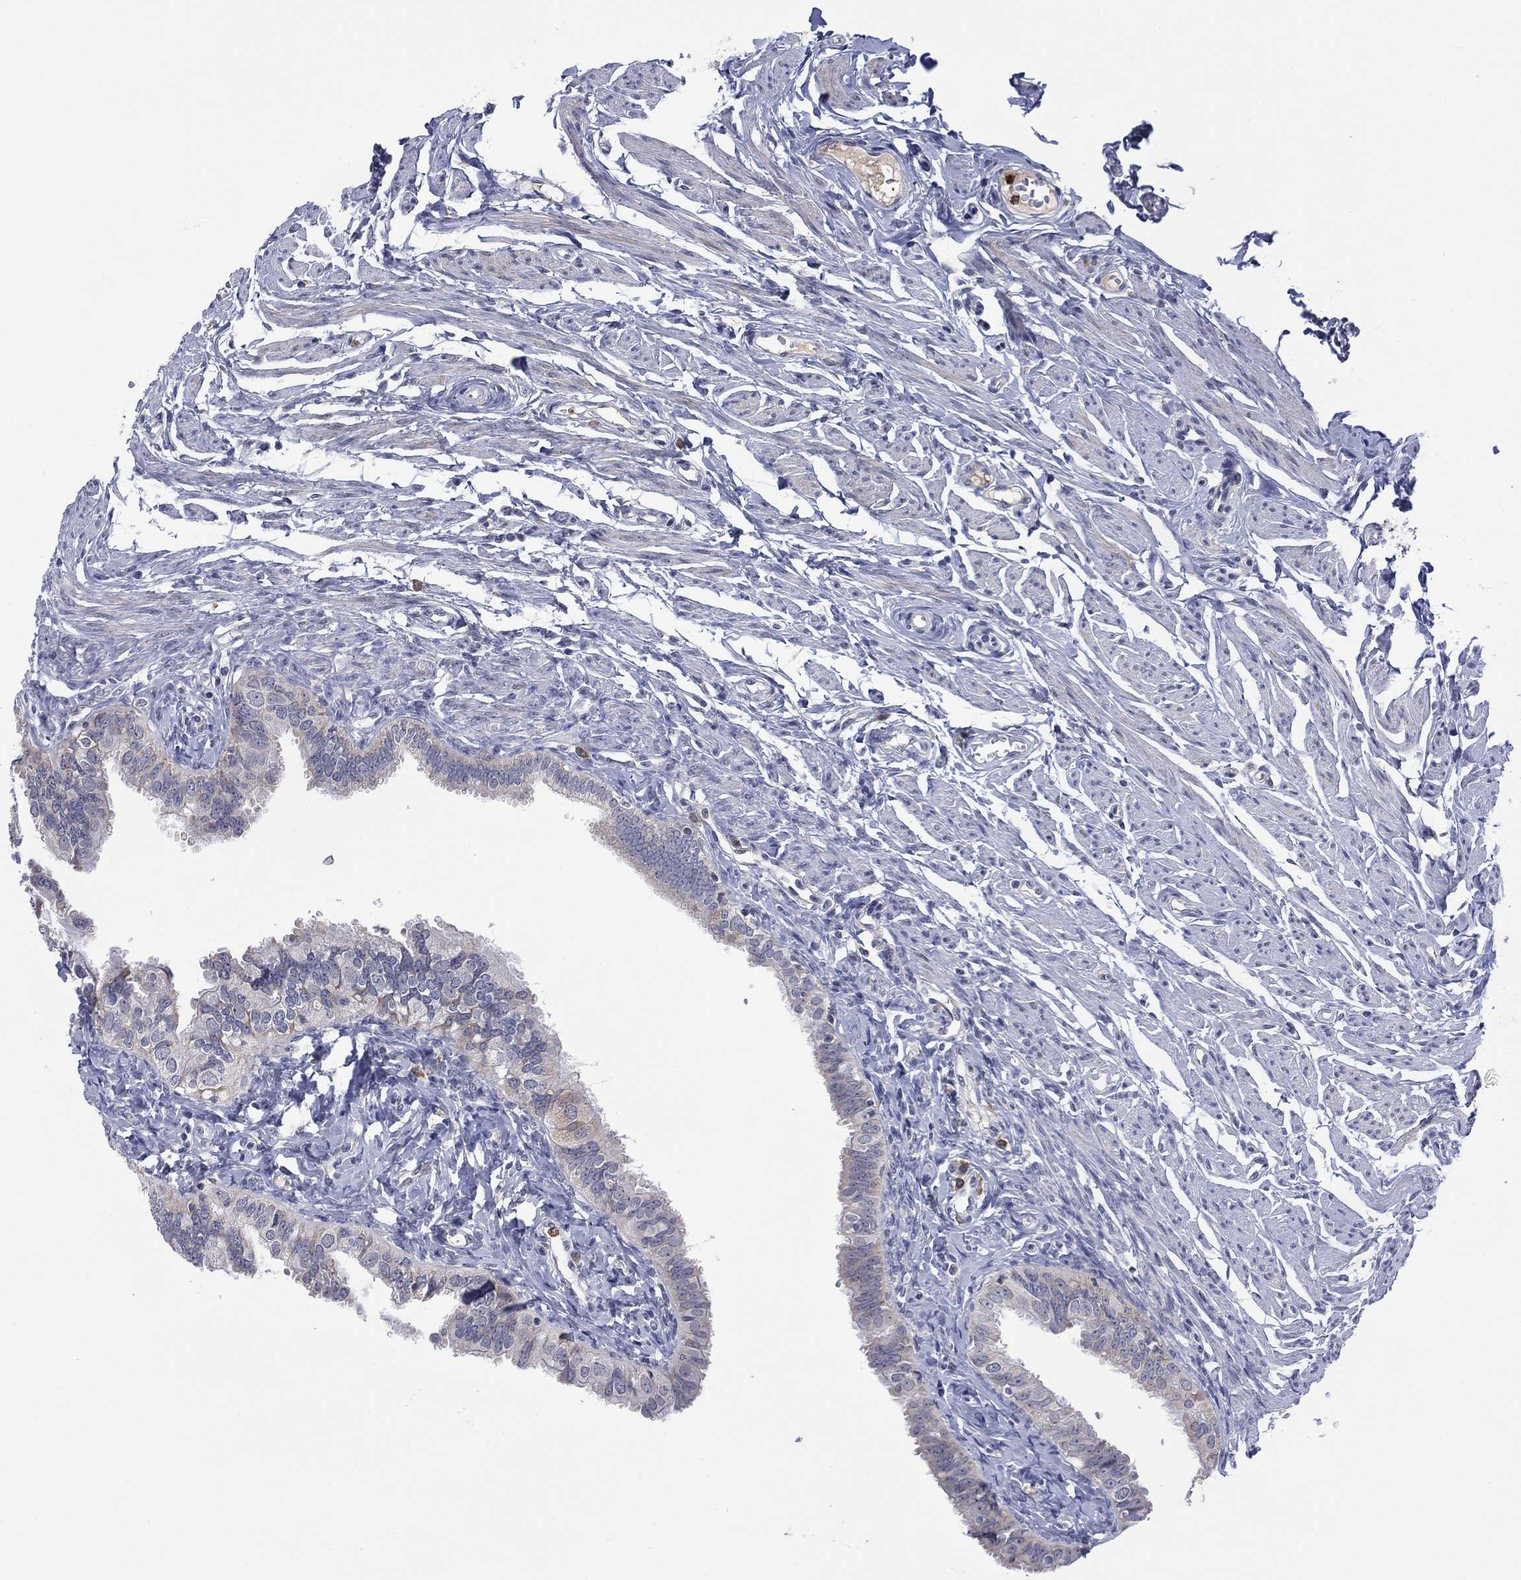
{"staining": {"intensity": "negative", "quantity": "none", "location": "none"}, "tissue": "fallopian tube", "cell_type": "Glandular cells", "image_type": "normal", "snomed": [{"axis": "morphology", "description": "Normal tissue, NOS"}, {"axis": "topography", "description": "Fallopian tube"}], "caption": "Immunohistochemistry of normal human fallopian tube displays no expression in glandular cells.", "gene": "MTRFR", "patient": {"sex": "female", "age": 54}}